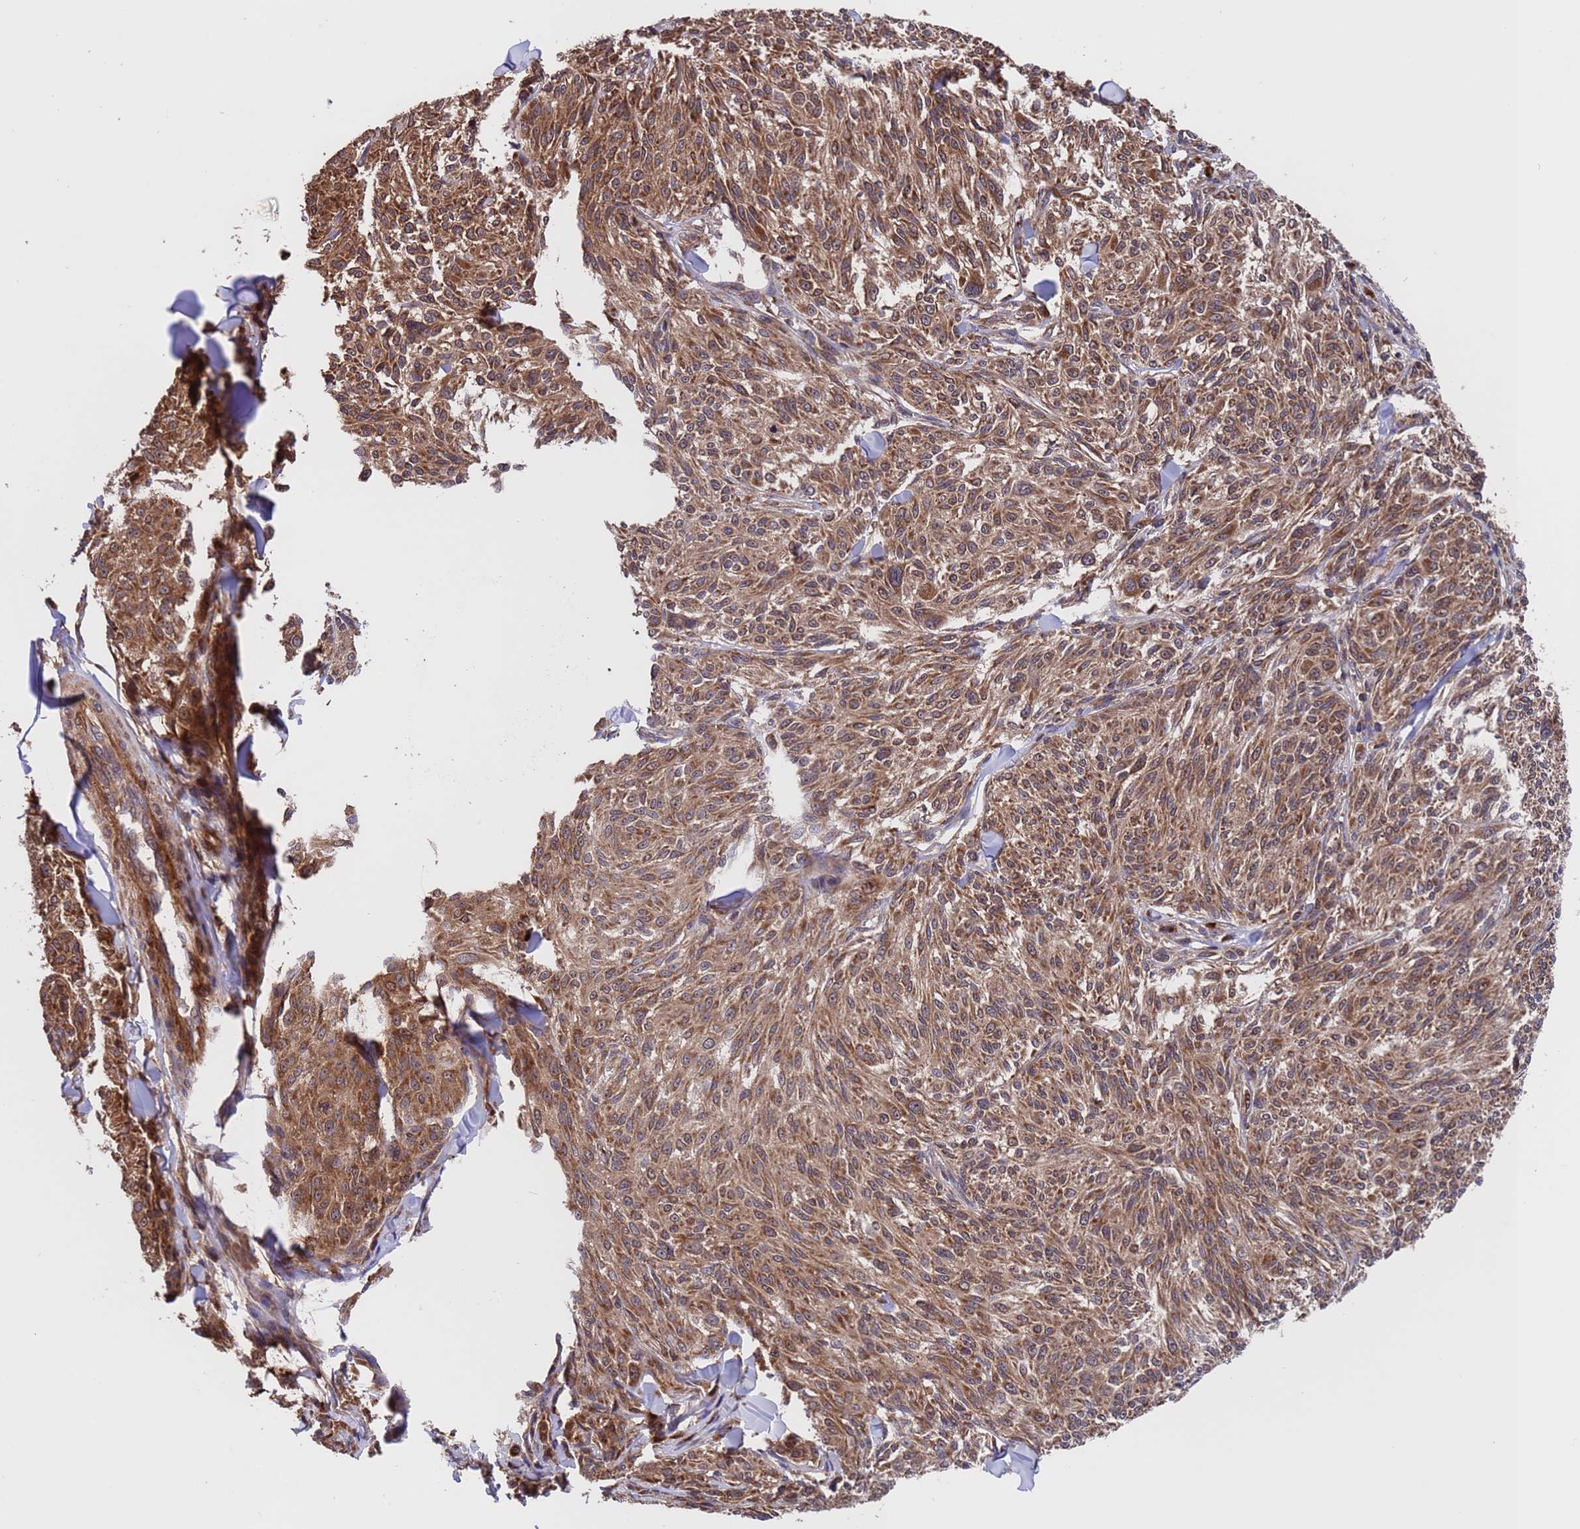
{"staining": {"intensity": "moderate", "quantity": ">75%", "location": "cytoplasmic/membranous"}, "tissue": "melanoma", "cell_type": "Tumor cells", "image_type": "cancer", "snomed": [{"axis": "morphology", "description": "Malignant melanoma, NOS"}, {"axis": "topography", "description": "Skin of trunk"}], "caption": "A brown stain highlights moderate cytoplasmic/membranous expression of a protein in malignant melanoma tumor cells.", "gene": "TSR3", "patient": {"sex": "male", "age": 71}}